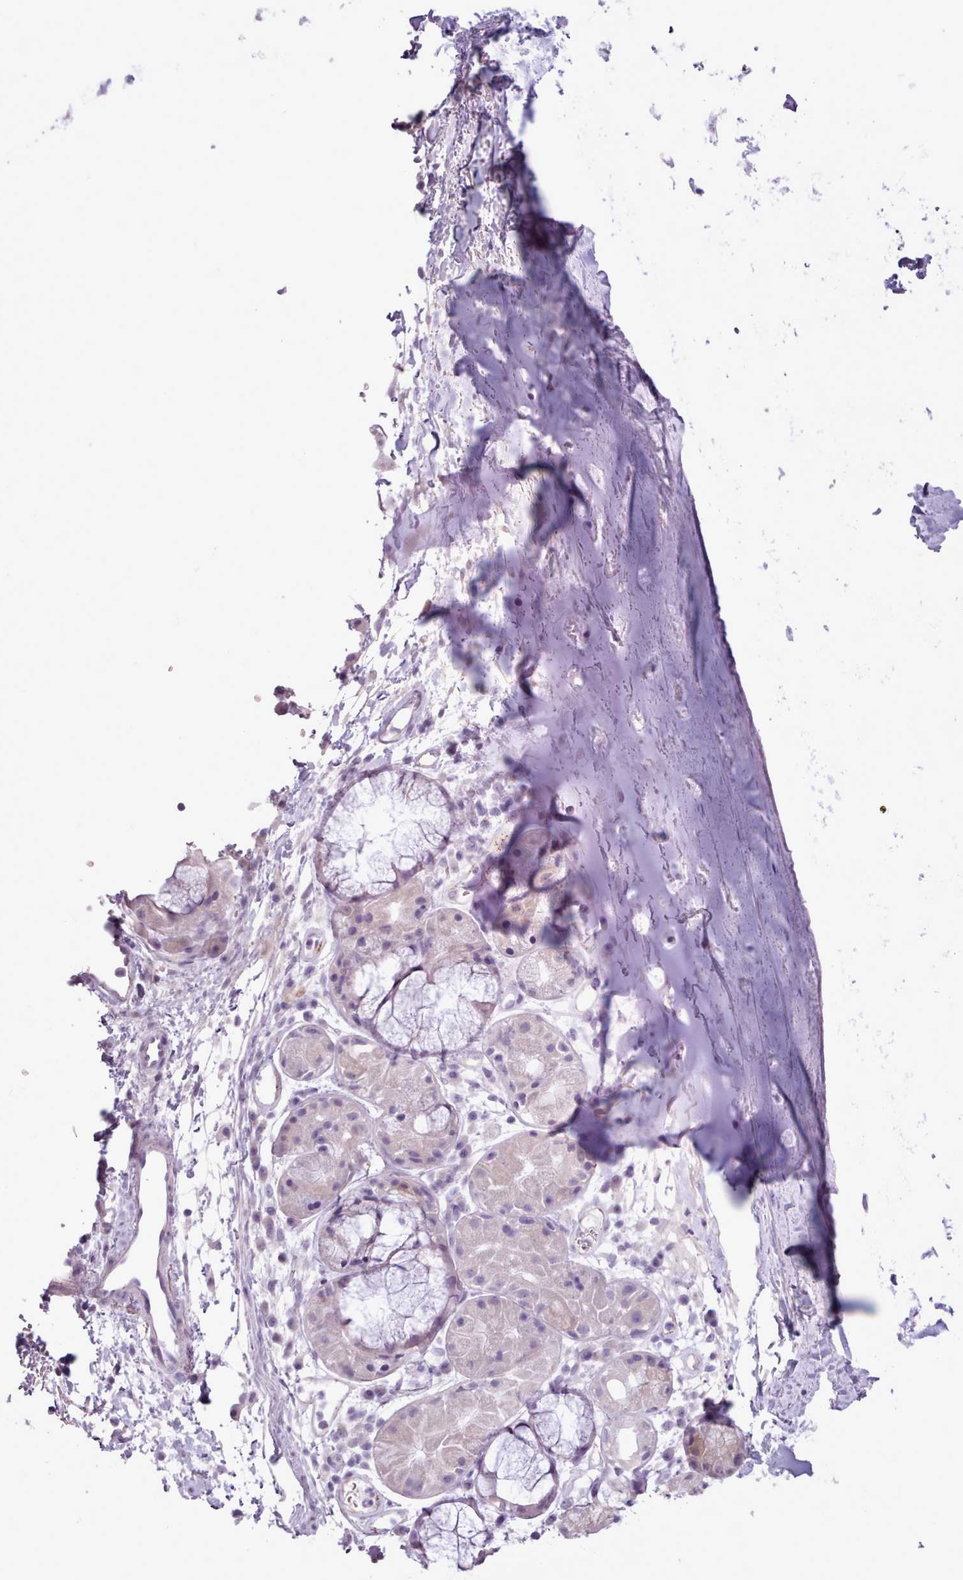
{"staining": {"intensity": "negative", "quantity": "none", "location": "none"}, "tissue": "soft tissue", "cell_type": "Chondrocytes", "image_type": "normal", "snomed": [{"axis": "morphology", "description": "Normal tissue, NOS"}, {"axis": "topography", "description": "Cartilage tissue"}], "caption": "DAB (3,3'-diaminobenzidine) immunohistochemical staining of normal soft tissue exhibits no significant staining in chondrocytes. (Stains: DAB immunohistochemistry with hematoxylin counter stain, Microscopy: brightfield microscopy at high magnification).", "gene": "ATRAID", "patient": {"sex": "male", "age": 80}}